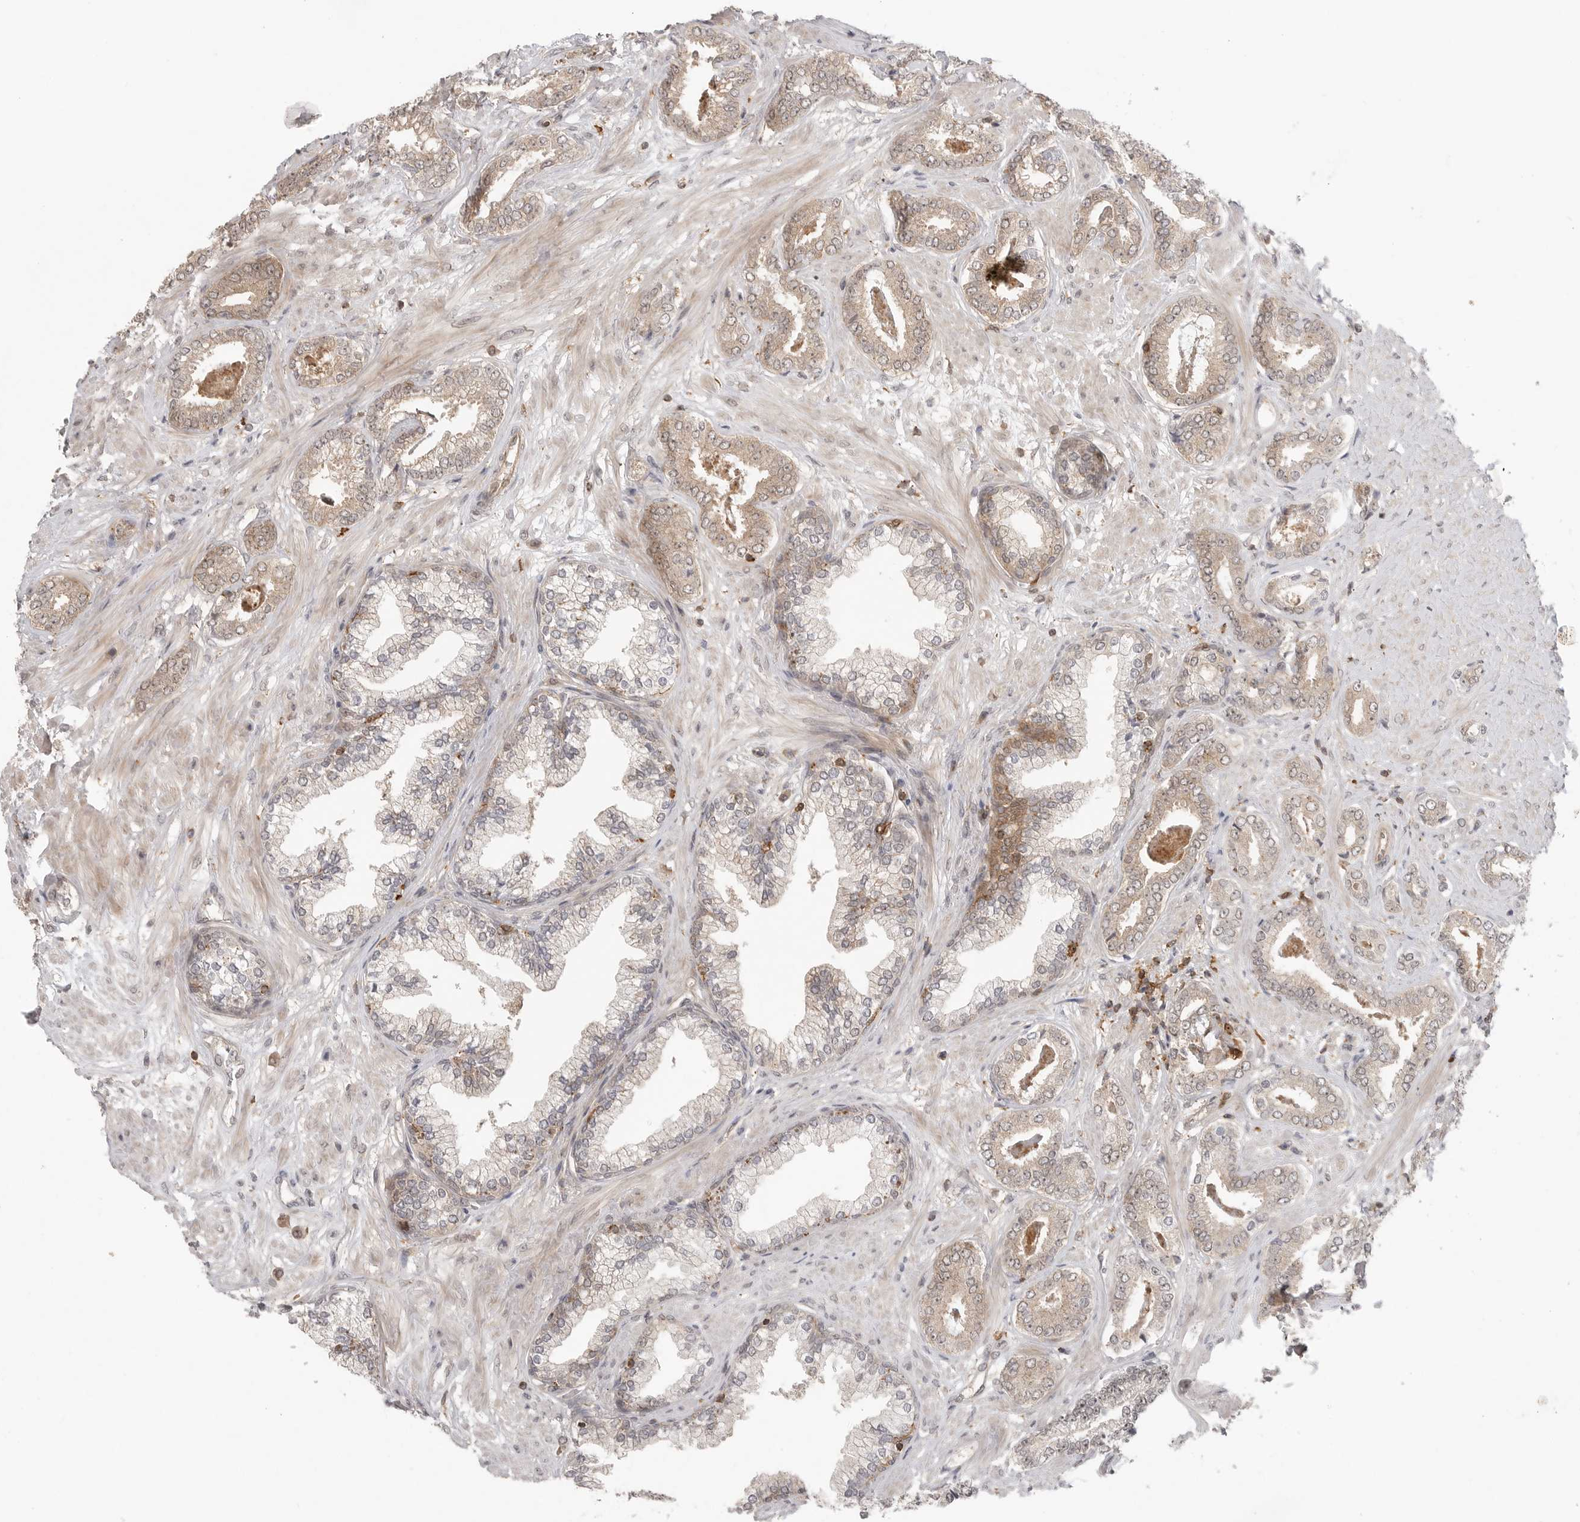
{"staining": {"intensity": "weak", "quantity": ">75%", "location": "cytoplasmic/membranous"}, "tissue": "prostate cancer", "cell_type": "Tumor cells", "image_type": "cancer", "snomed": [{"axis": "morphology", "description": "Adenocarcinoma, Low grade"}, {"axis": "topography", "description": "Prostate"}], "caption": "Tumor cells reveal low levels of weak cytoplasmic/membranous expression in about >75% of cells in human low-grade adenocarcinoma (prostate). (IHC, brightfield microscopy, high magnification).", "gene": "DBNL", "patient": {"sex": "male", "age": 71}}